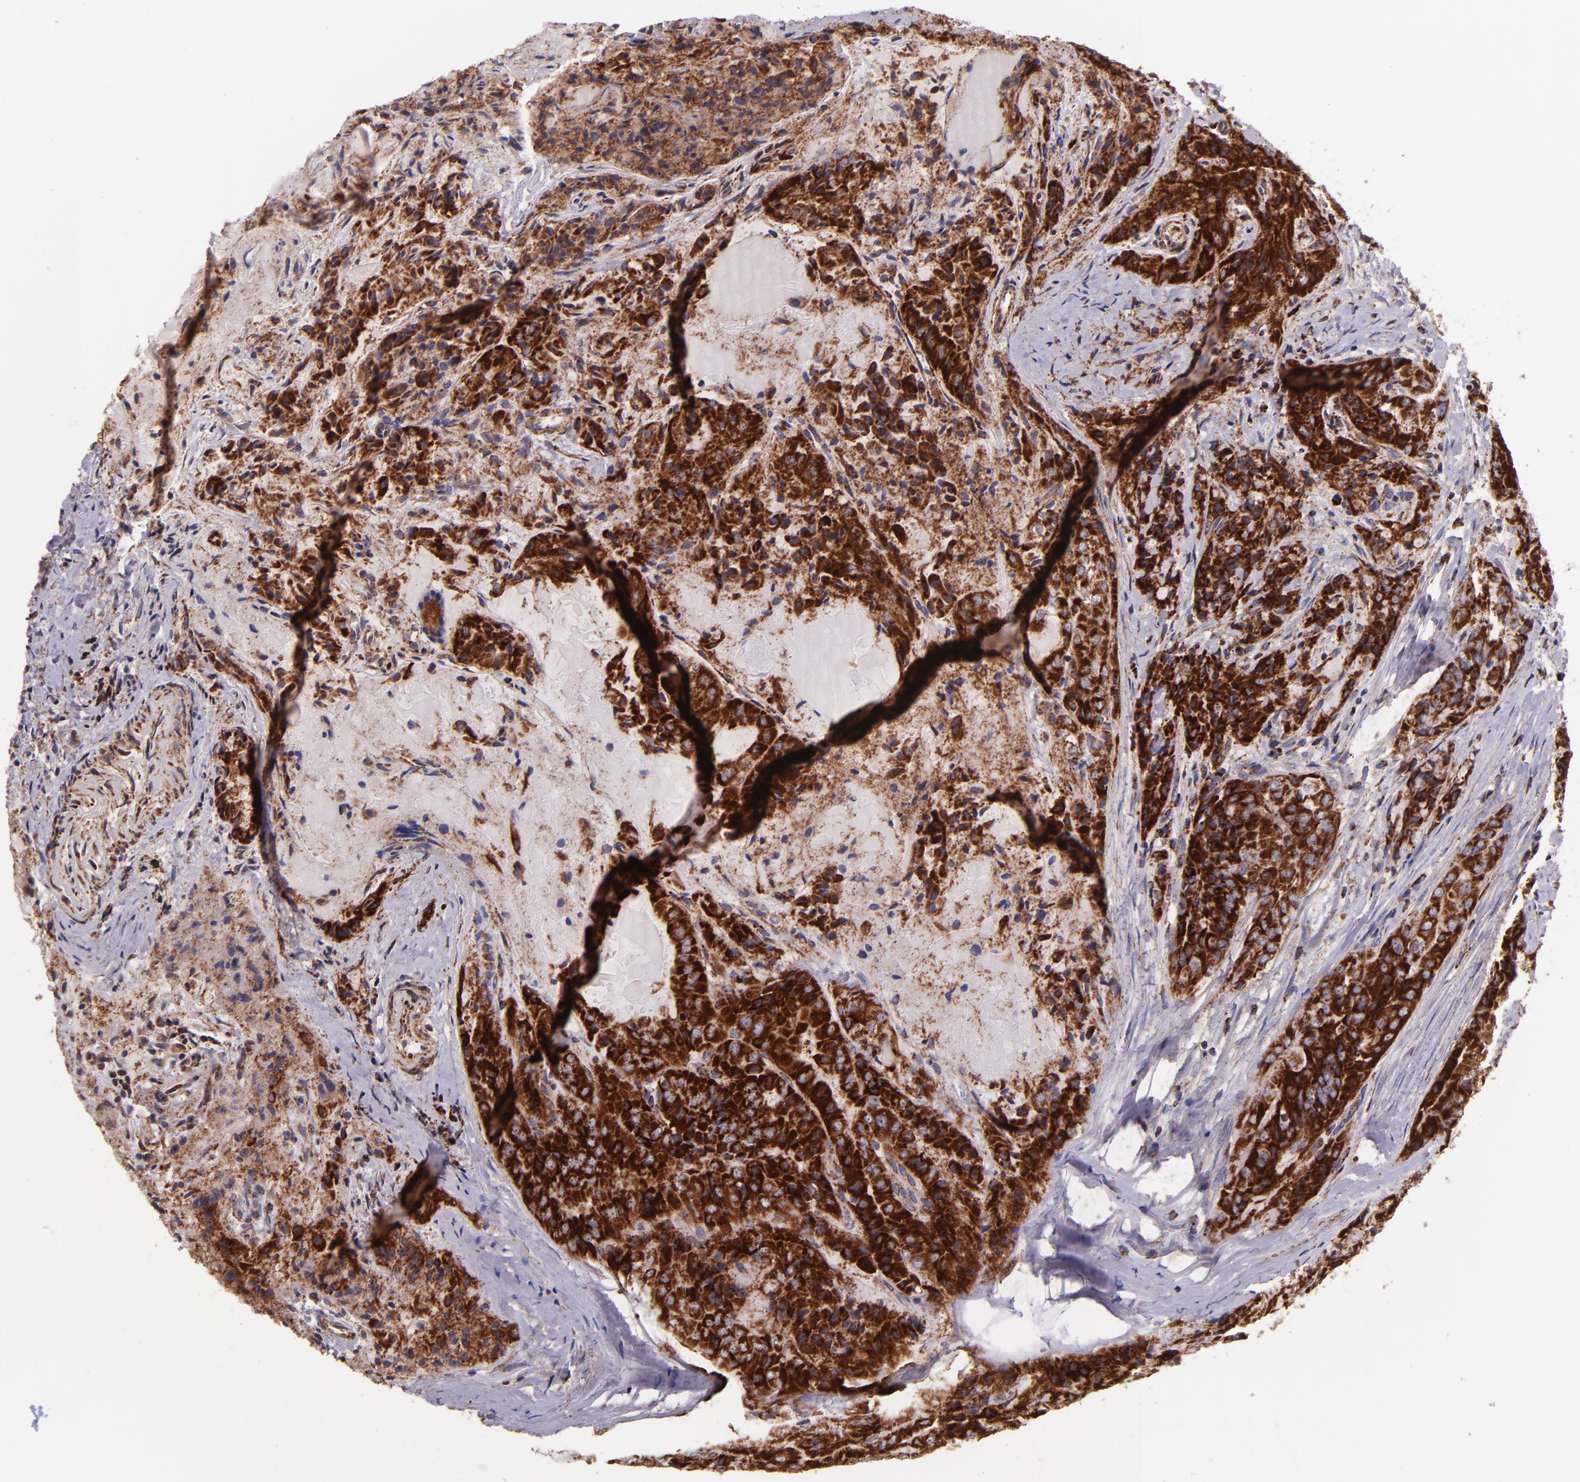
{"staining": {"intensity": "strong", "quantity": ">75%", "location": "cytoplasmic/membranous"}, "tissue": "thyroid cancer", "cell_type": "Tumor cells", "image_type": "cancer", "snomed": [{"axis": "morphology", "description": "Papillary adenocarcinoma, NOS"}, {"axis": "topography", "description": "Thyroid gland"}], "caption": "Protein staining of papillary adenocarcinoma (thyroid) tissue demonstrates strong cytoplasmic/membranous expression in about >75% of tumor cells. (DAB = brown stain, brightfield microscopy at high magnification).", "gene": "IDH3G", "patient": {"sex": "female", "age": 71}}